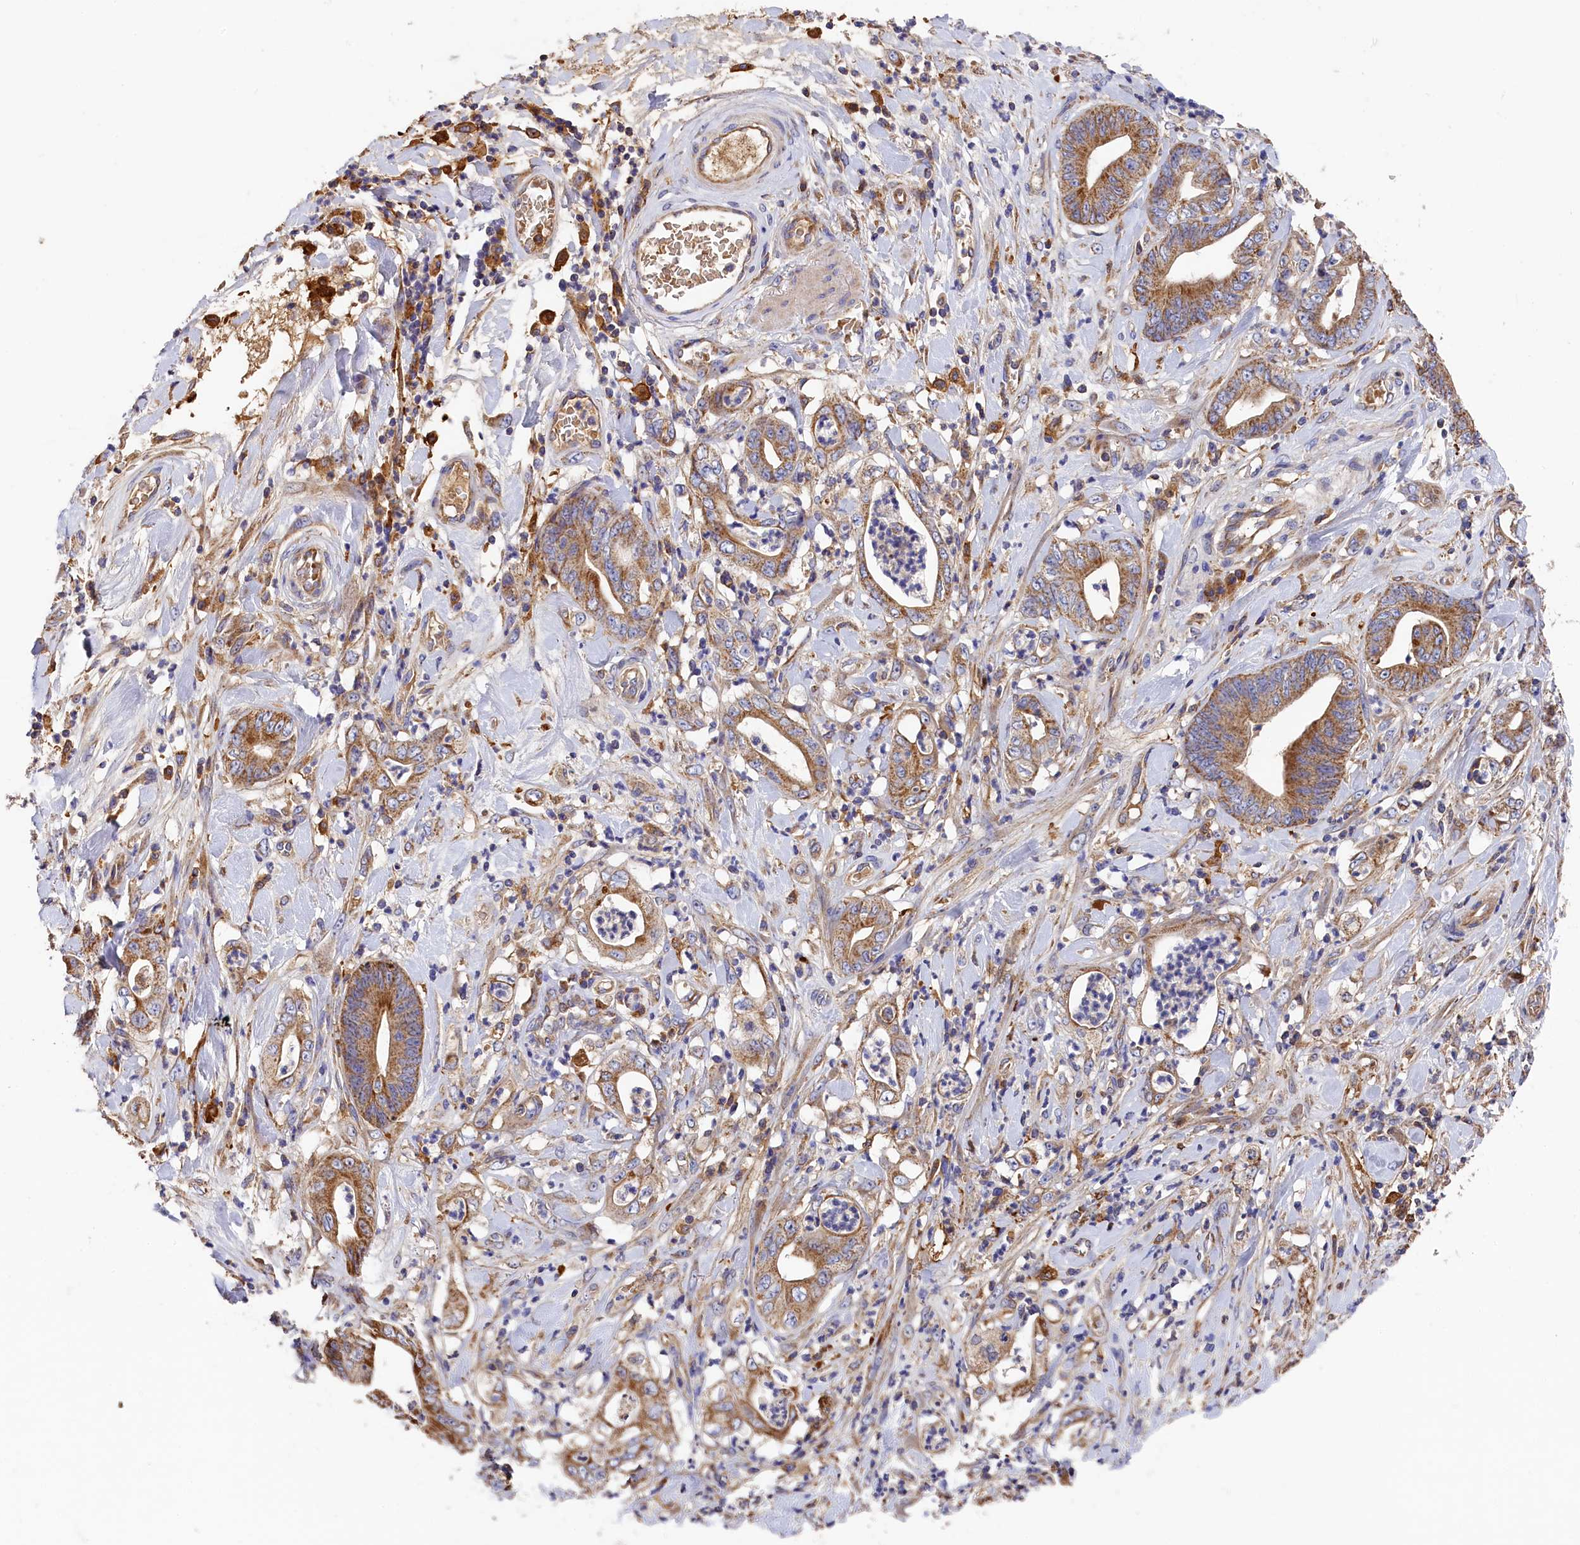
{"staining": {"intensity": "moderate", "quantity": ">75%", "location": "cytoplasmic/membranous"}, "tissue": "stomach cancer", "cell_type": "Tumor cells", "image_type": "cancer", "snomed": [{"axis": "morphology", "description": "Adenocarcinoma, NOS"}, {"axis": "topography", "description": "Stomach"}], "caption": "Immunohistochemistry micrograph of stomach adenocarcinoma stained for a protein (brown), which shows medium levels of moderate cytoplasmic/membranous positivity in about >75% of tumor cells.", "gene": "SEC31B", "patient": {"sex": "female", "age": 73}}